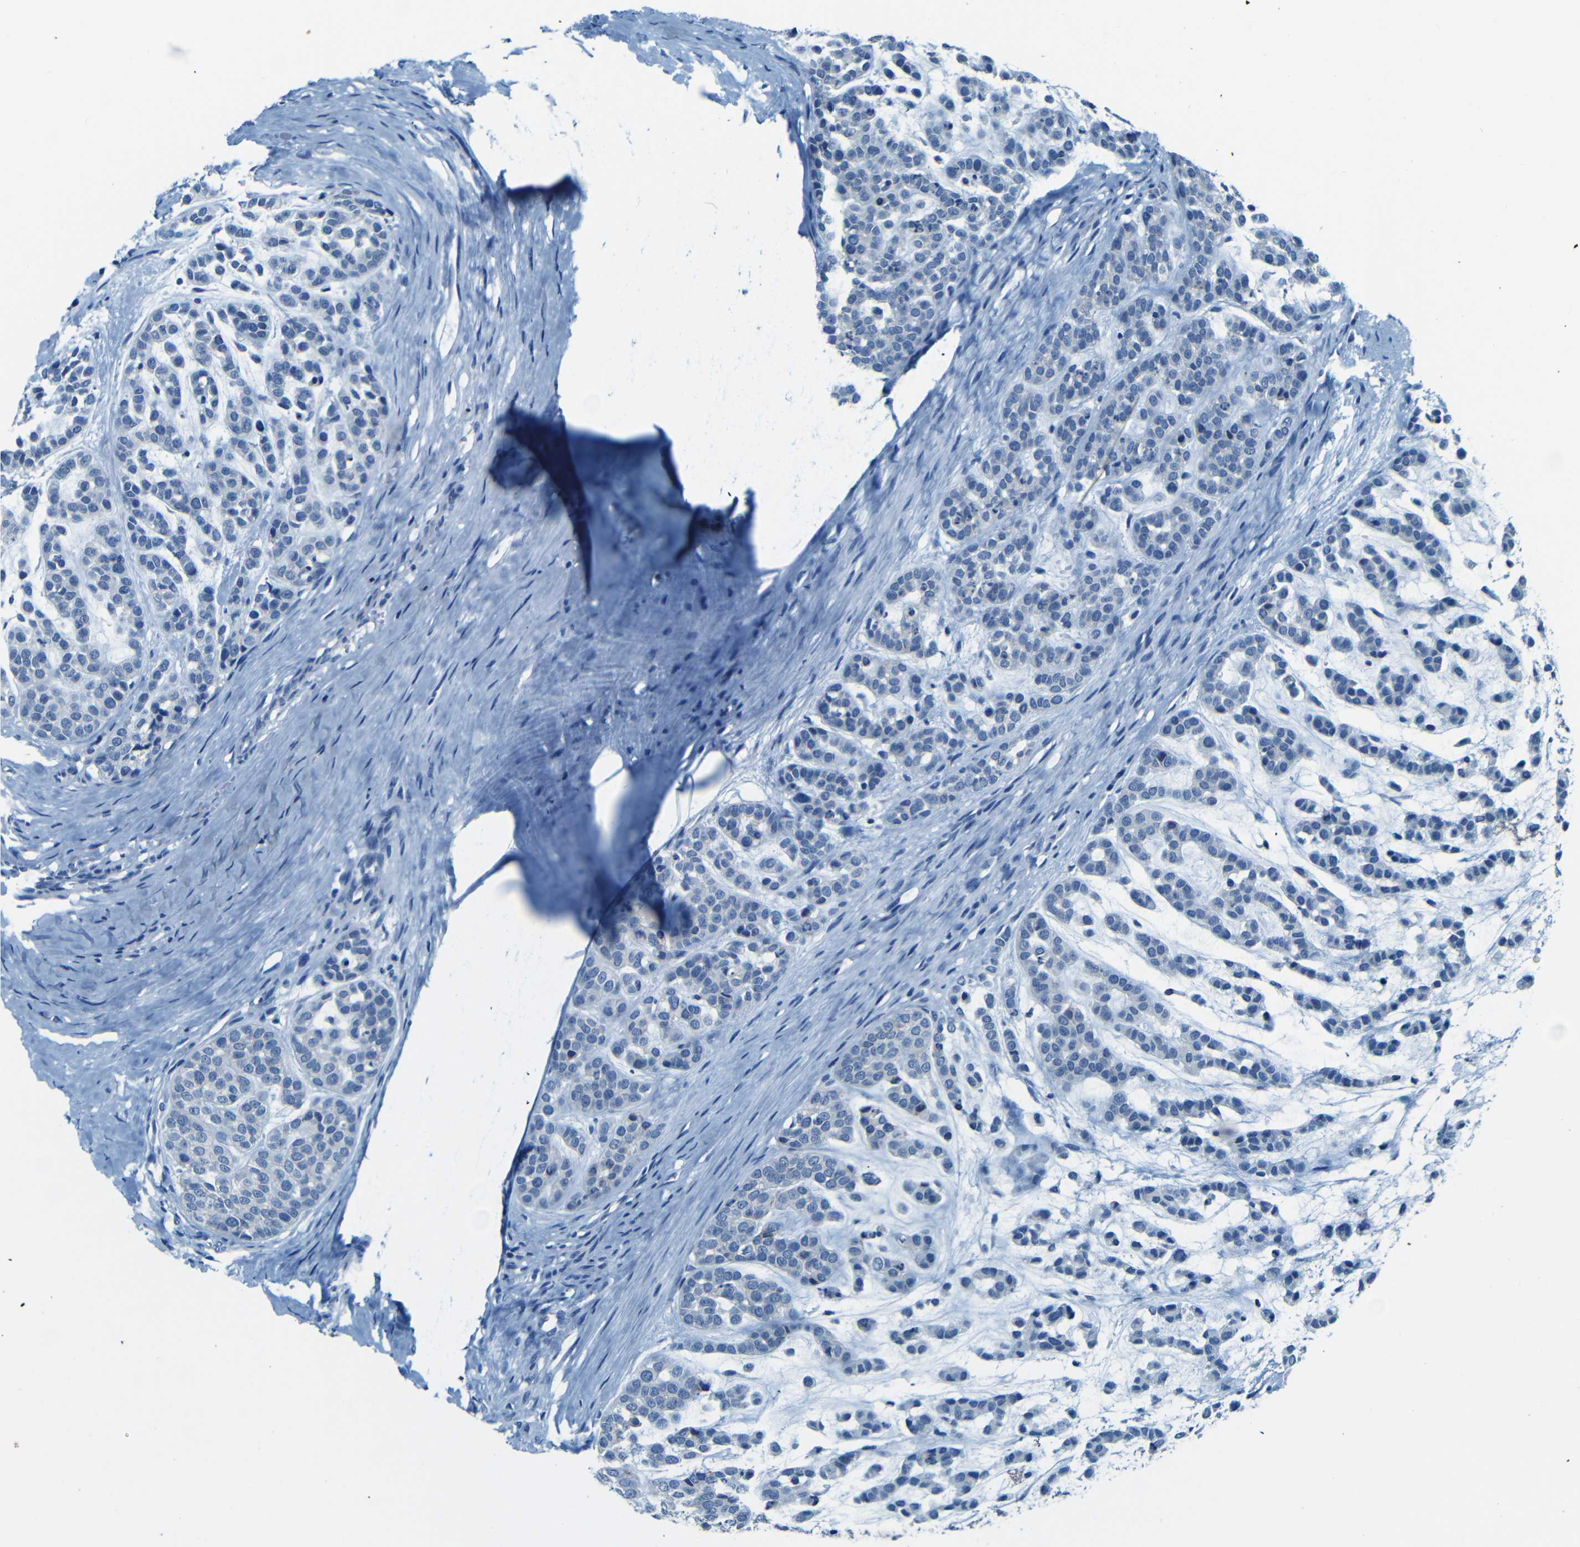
{"staining": {"intensity": "negative", "quantity": "none", "location": "none"}, "tissue": "head and neck cancer", "cell_type": "Tumor cells", "image_type": "cancer", "snomed": [{"axis": "morphology", "description": "Adenocarcinoma, NOS"}, {"axis": "morphology", "description": "Adenoma, NOS"}, {"axis": "topography", "description": "Head-Neck"}], "caption": "High power microscopy image of an IHC micrograph of head and neck cancer, revealing no significant staining in tumor cells.", "gene": "ZMAT1", "patient": {"sex": "female", "age": 55}}